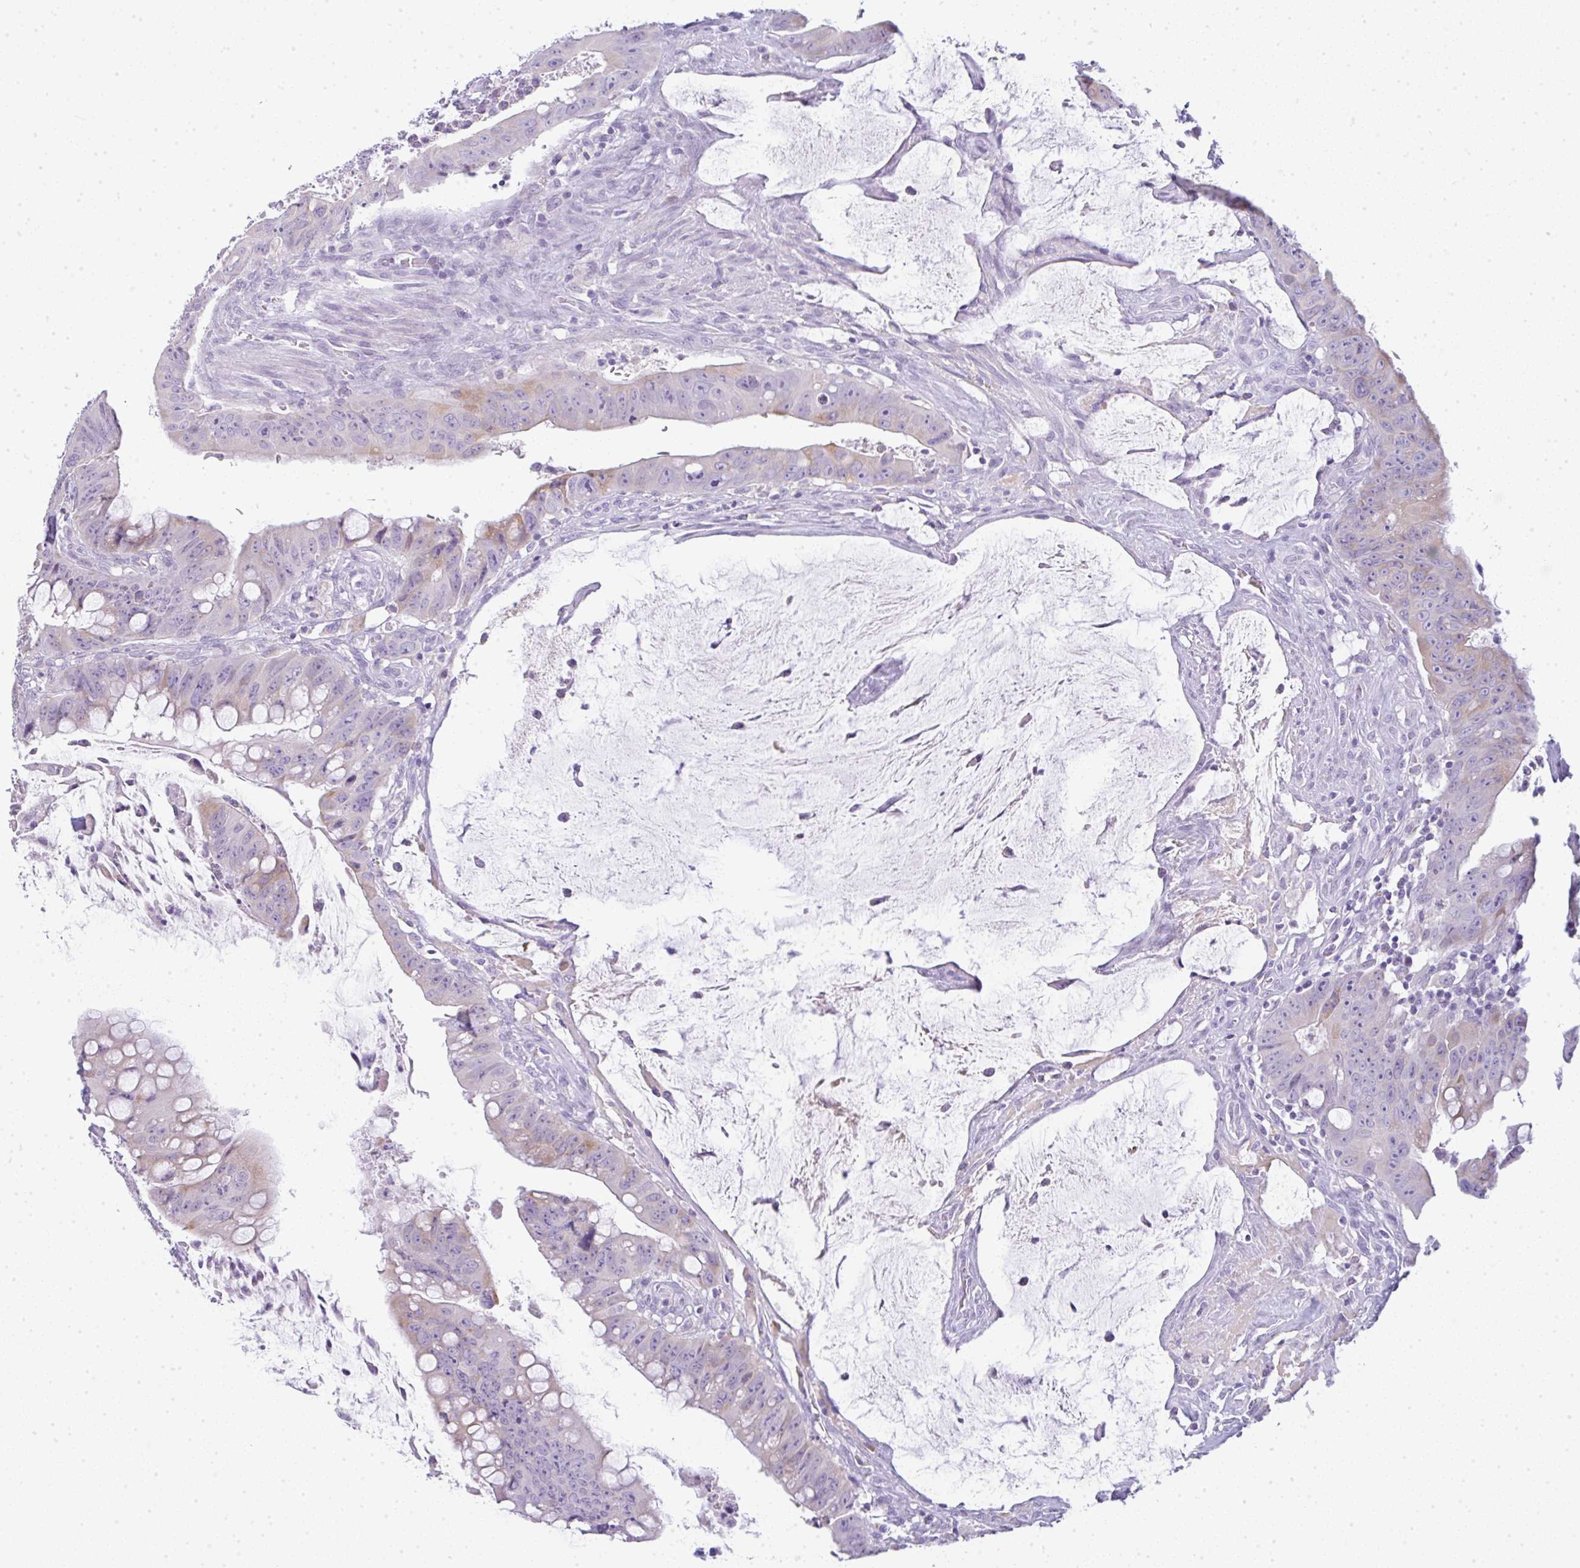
{"staining": {"intensity": "weak", "quantity": "<25%", "location": "cytoplasmic/membranous"}, "tissue": "colorectal cancer", "cell_type": "Tumor cells", "image_type": "cancer", "snomed": [{"axis": "morphology", "description": "Adenocarcinoma, NOS"}, {"axis": "topography", "description": "Rectum"}], "caption": "The image displays no significant positivity in tumor cells of colorectal adenocarcinoma.", "gene": "LPAR4", "patient": {"sex": "male", "age": 78}}